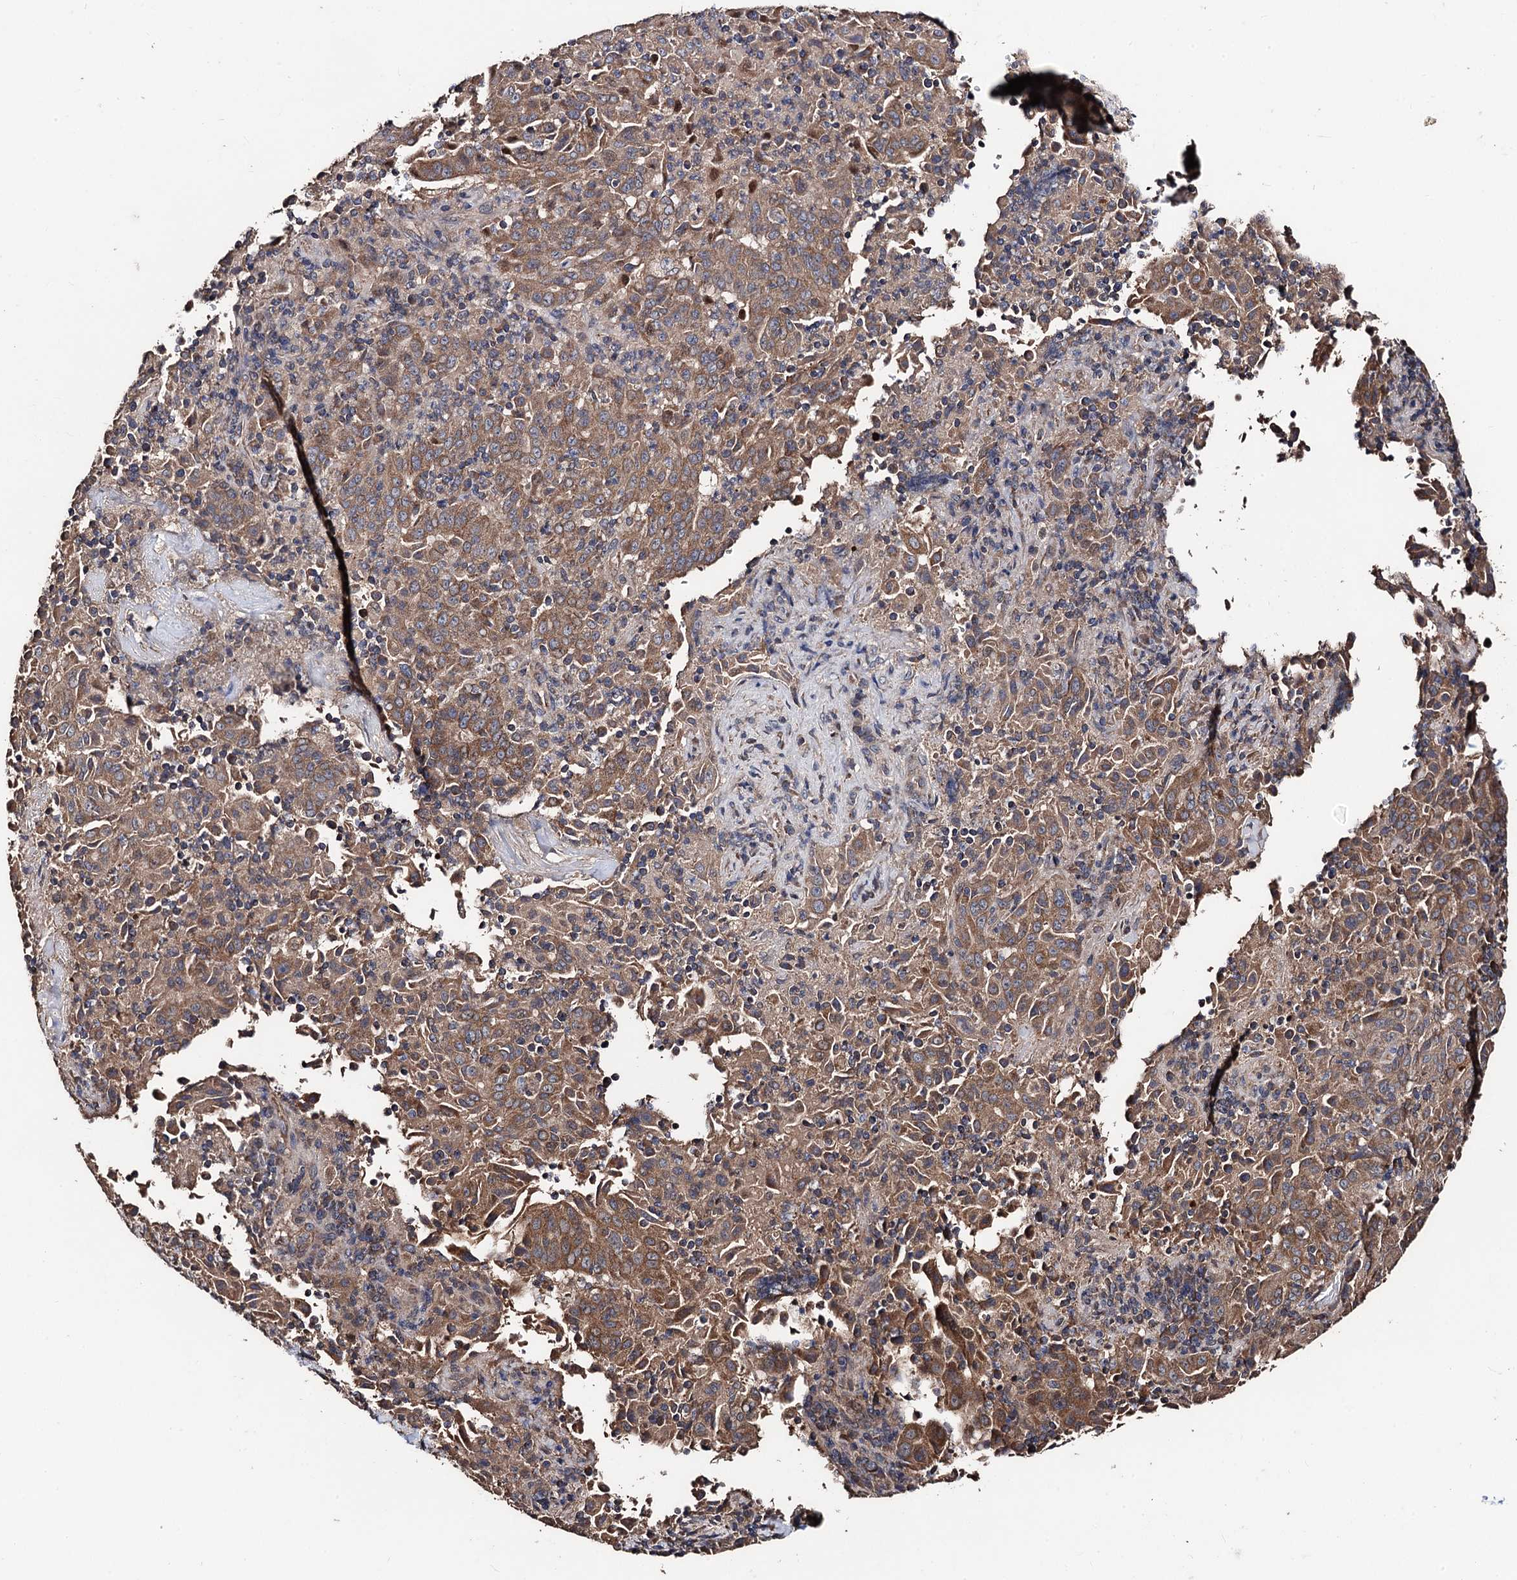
{"staining": {"intensity": "moderate", "quantity": ">75%", "location": "cytoplasmic/membranous"}, "tissue": "pancreatic cancer", "cell_type": "Tumor cells", "image_type": "cancer", "snomed": [{"axis": "morphology", "description": "Adenocarcinoma, NOS"}, {"axis": "topography", "description": "Pancreas"}], "caption": "Protein analysis of adenocarcinoma (pancreatic) tissue shows moderate cytoplasmic/membranous positivity in approximately >75% of tumor cells.", "gene": "PPTC7", "patient": {"sex": "male", "age": 63}}